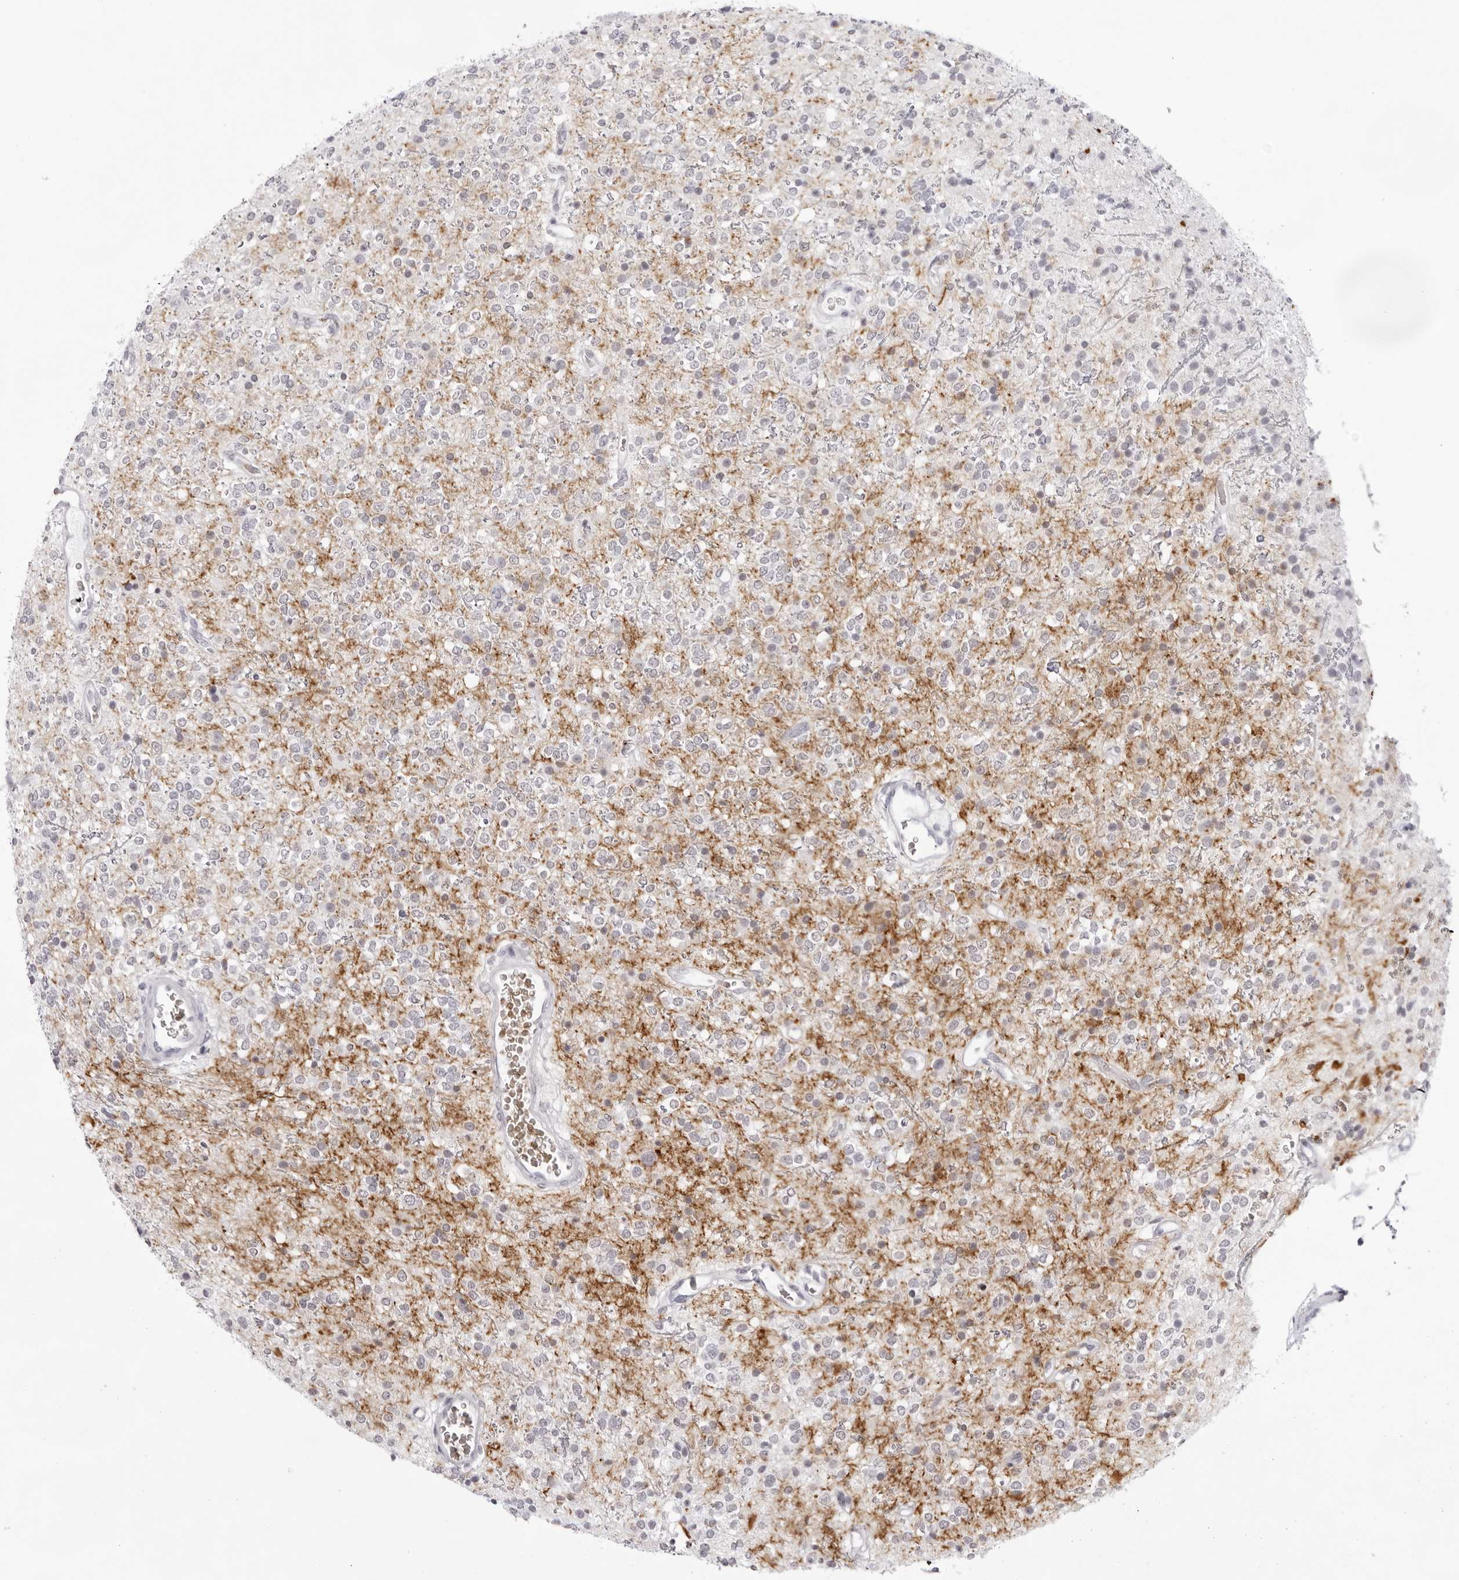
{"staining": {"intensity": "negative", "quantity": "none", "location": "none"}, "tissue": "glioma", "cell_type": "Tumor cells", "image_type": "cancer", "snomed": [{"axis": "morphology", "description": "Glioma, malignant, High grade"}, {"axis": "topography", "description": "Brain"}], "caption": "High power microscopy image of an IHC photomicrograph of malignant glioma (high-grade), revealing no significant positivity in tumor cells.", "gene": "SPTA1", "patient": {"sex": "male", "age": 34}}